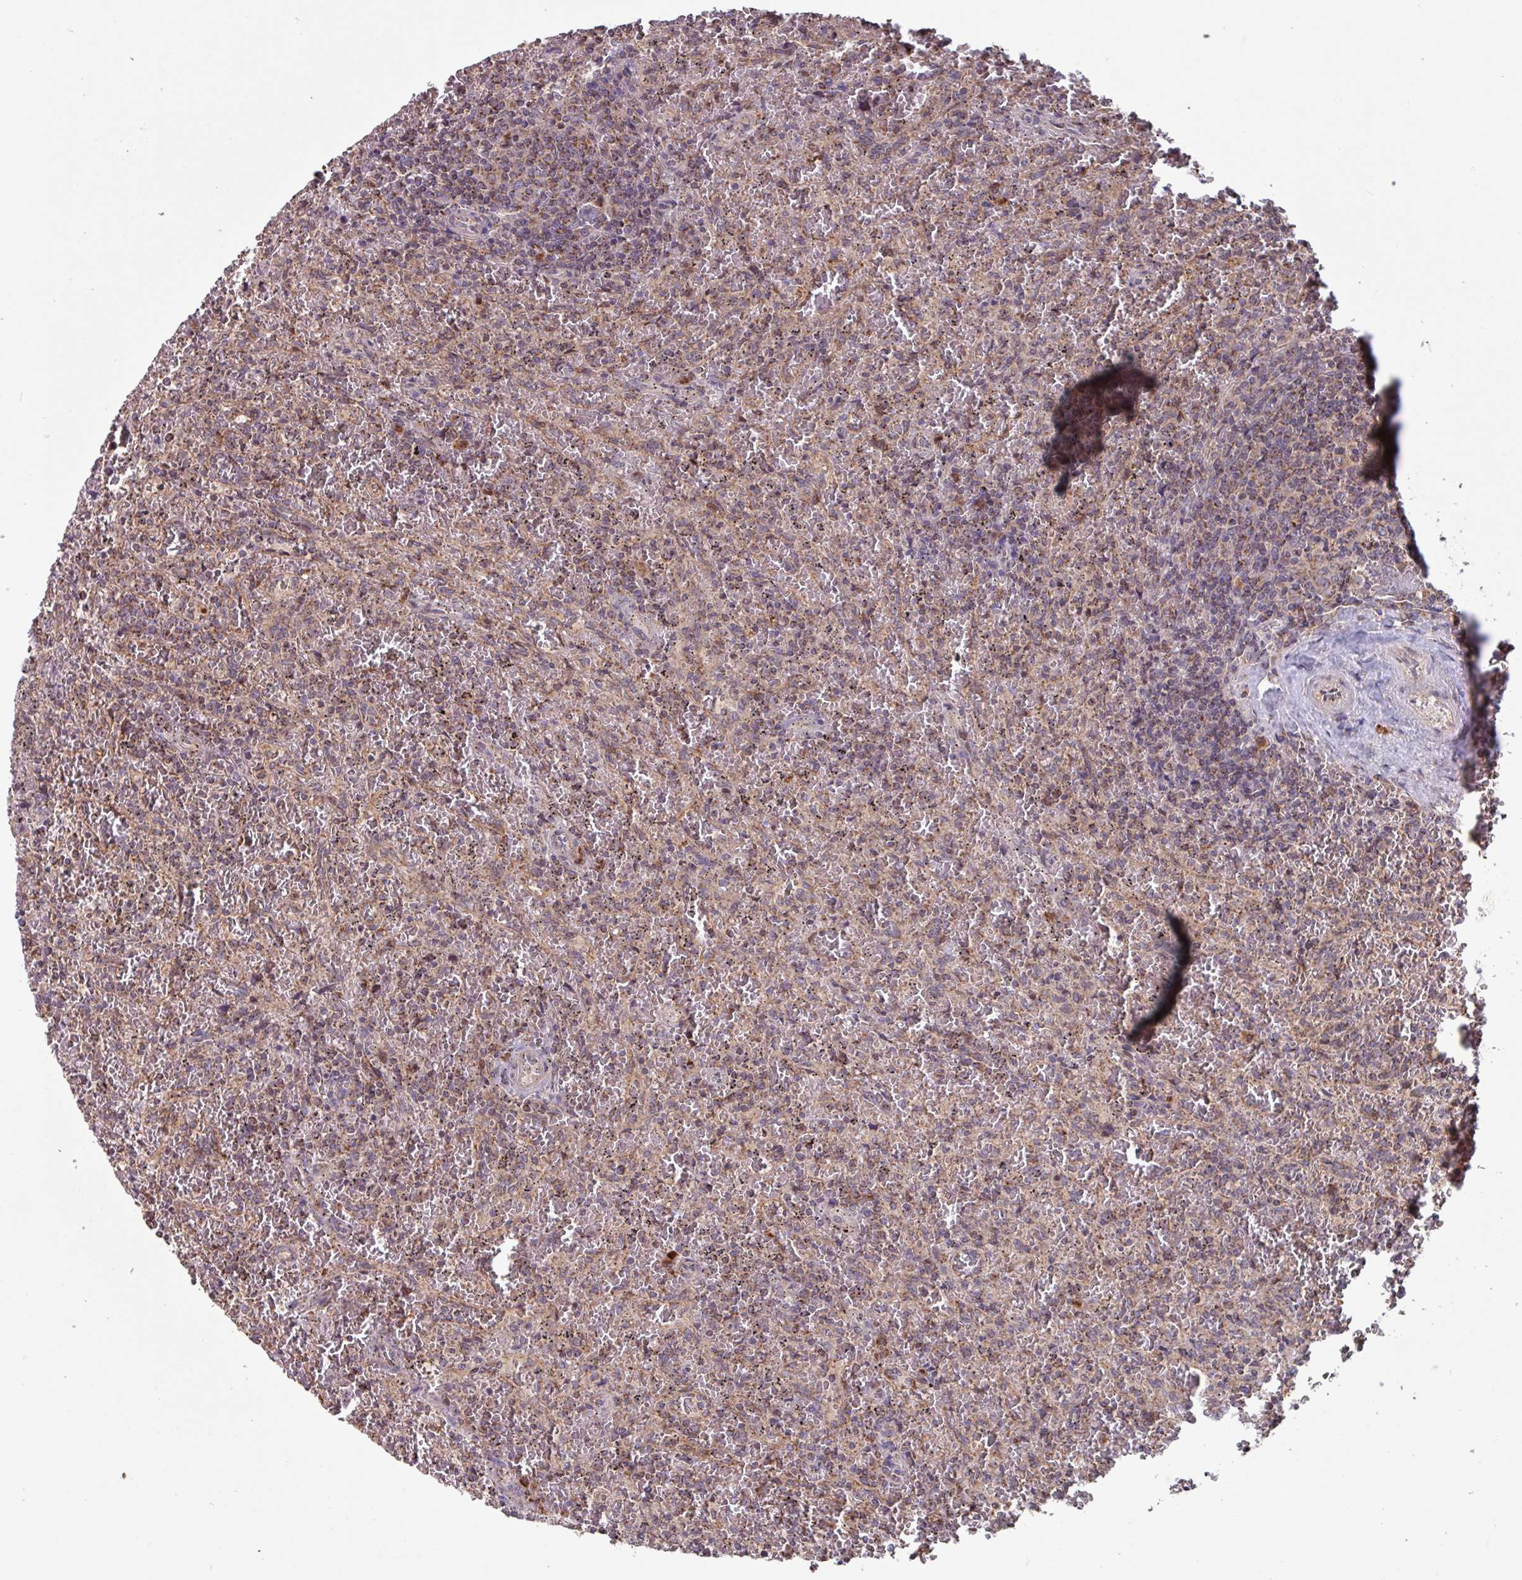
{"staining": {"intensity": "weak", "quantity": "25%-75%", "location": "cytoplasmic/membranous"}, "tissue": "lymphoma", "cell_type": "Tumor cells", "image_type": "cancer", "snomed": [{"axis": "morphology", "description": "Malignant lymphoma, non-Hodgkin's type, Low grade"}, {"axis": "topography", "description": "Spleen"}], "caption": "Brown immunohistochemical staining in human lymphoma shows weak cytoplasmic/membranous staining in about 25%-75% of tumor cells.", "gene": "COX7C", "patient": {"sex": "female", "age": 64}}